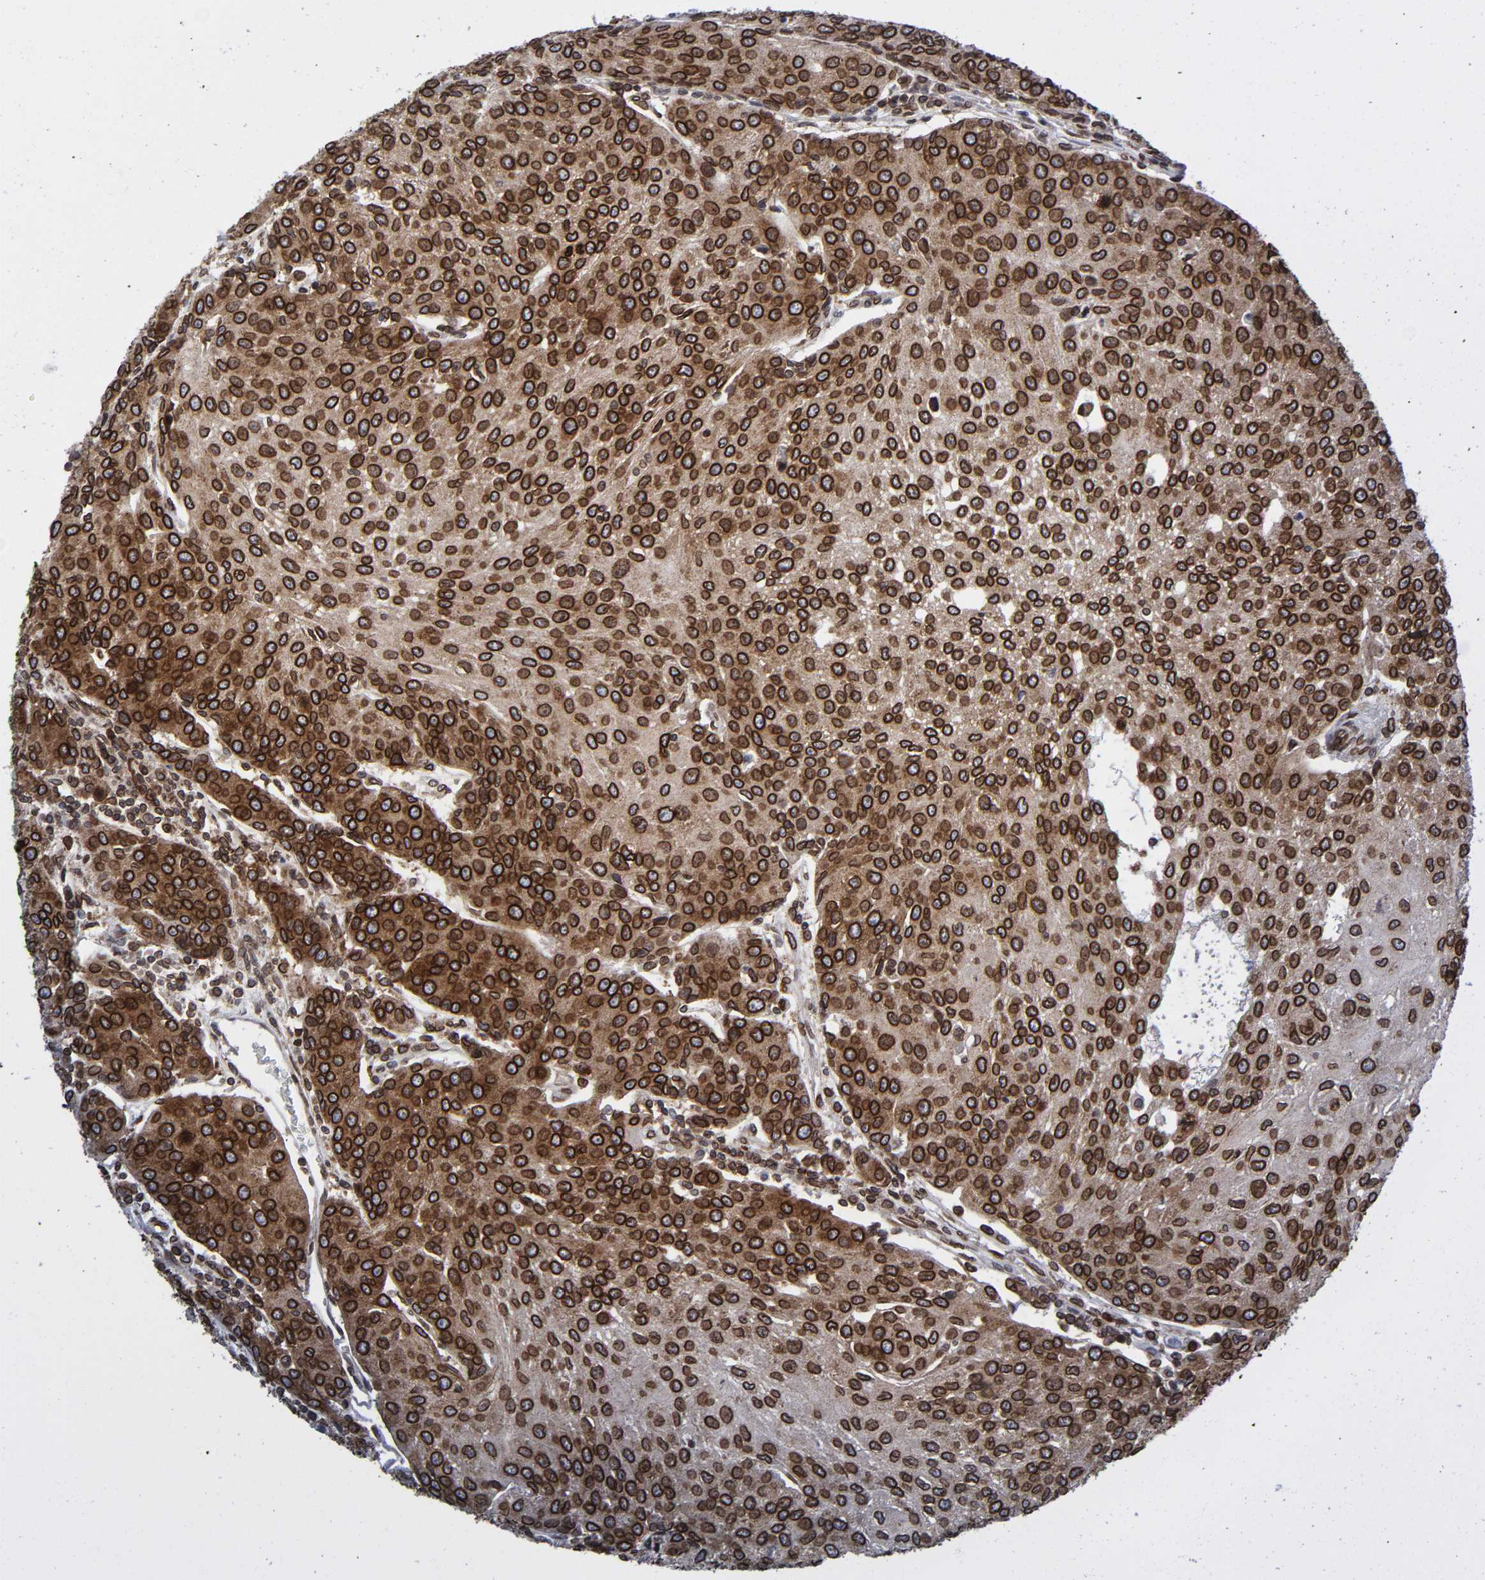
{"staining": {"intensity": "strong", "quantity": ">75%", "location": "cytoplasmic/membranous,nuclear"}, "tissue": "urothelial cancer", "cell_type": "Tumor cells", "image_type": "cancer", "snomed": [{"axis": "morphology", "description": "Urothelial carcinoma, High grade"}, {"axis": "topography", "description": "Urinary bladder"}], "caption": "High-grade urothelial carcinoma stained with DAB immunohistochemistry (IHC) displays high levels of strong cytoplasmic/membranous and nuclear expression in approximately >75% of tumor cells.", "gene": "RANGAP1", "patient": {"sex": "female", "age": 85}}